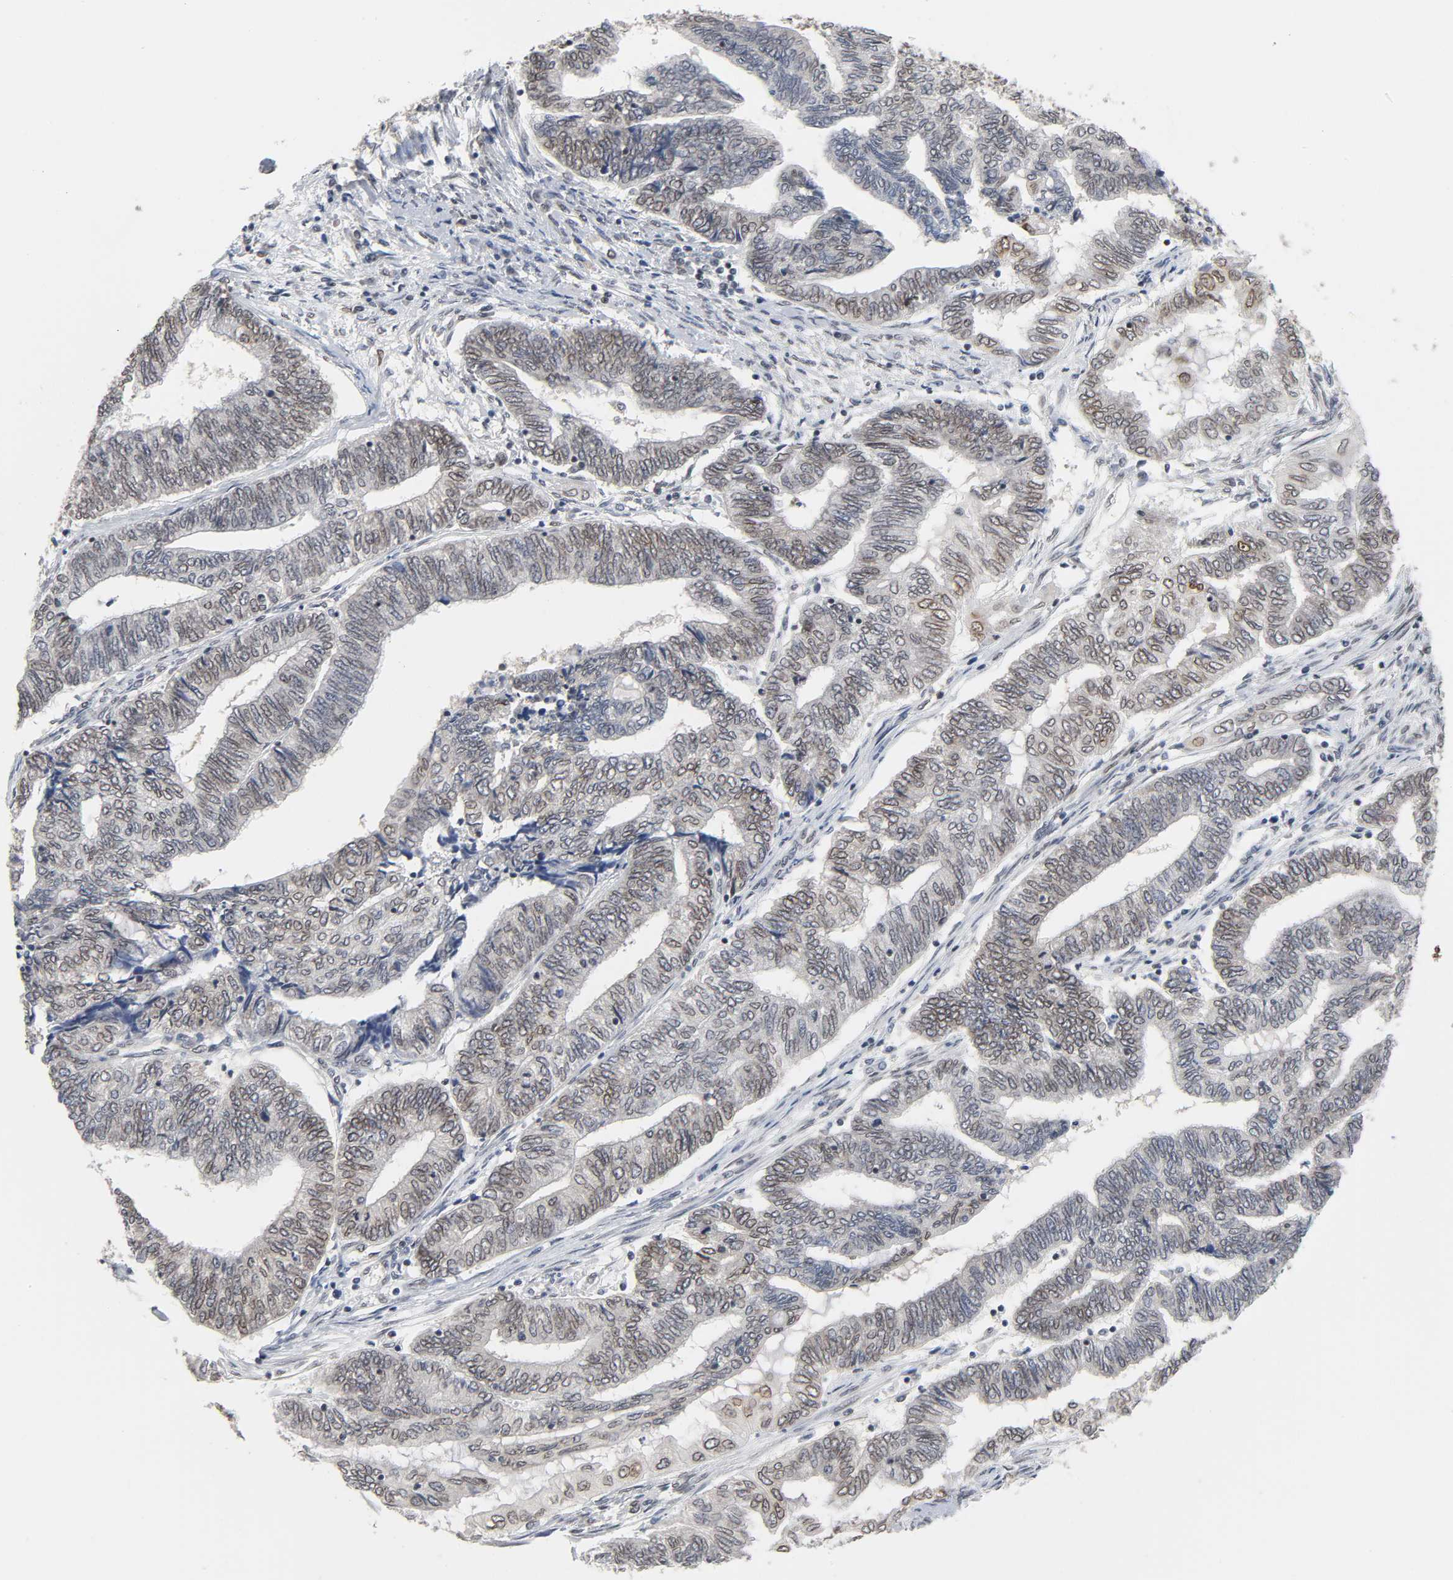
{"staining": {"intensity": "weak", "quantity": ">75%", "location": "nuclear"}, "tissue": "endometrial cancer", "cell_type": "Tumor cells", "image_type": "cancer", "snomed": [{"axis": "morphology", "description": "Adenocarcinoma, NOS"}, {"axis": "topography", "description": "Uterus"}, {"axis": "topography", "description": "Endometrium"}], "caption": "Immunohistochemistry (IHC) (DAB) staining of endometrial cancer shows weak nuclear protein positivity in approximately >75% of tumor cells.", "gene": "SUMO1", "patient": {"sex": "female", "age": 70}}